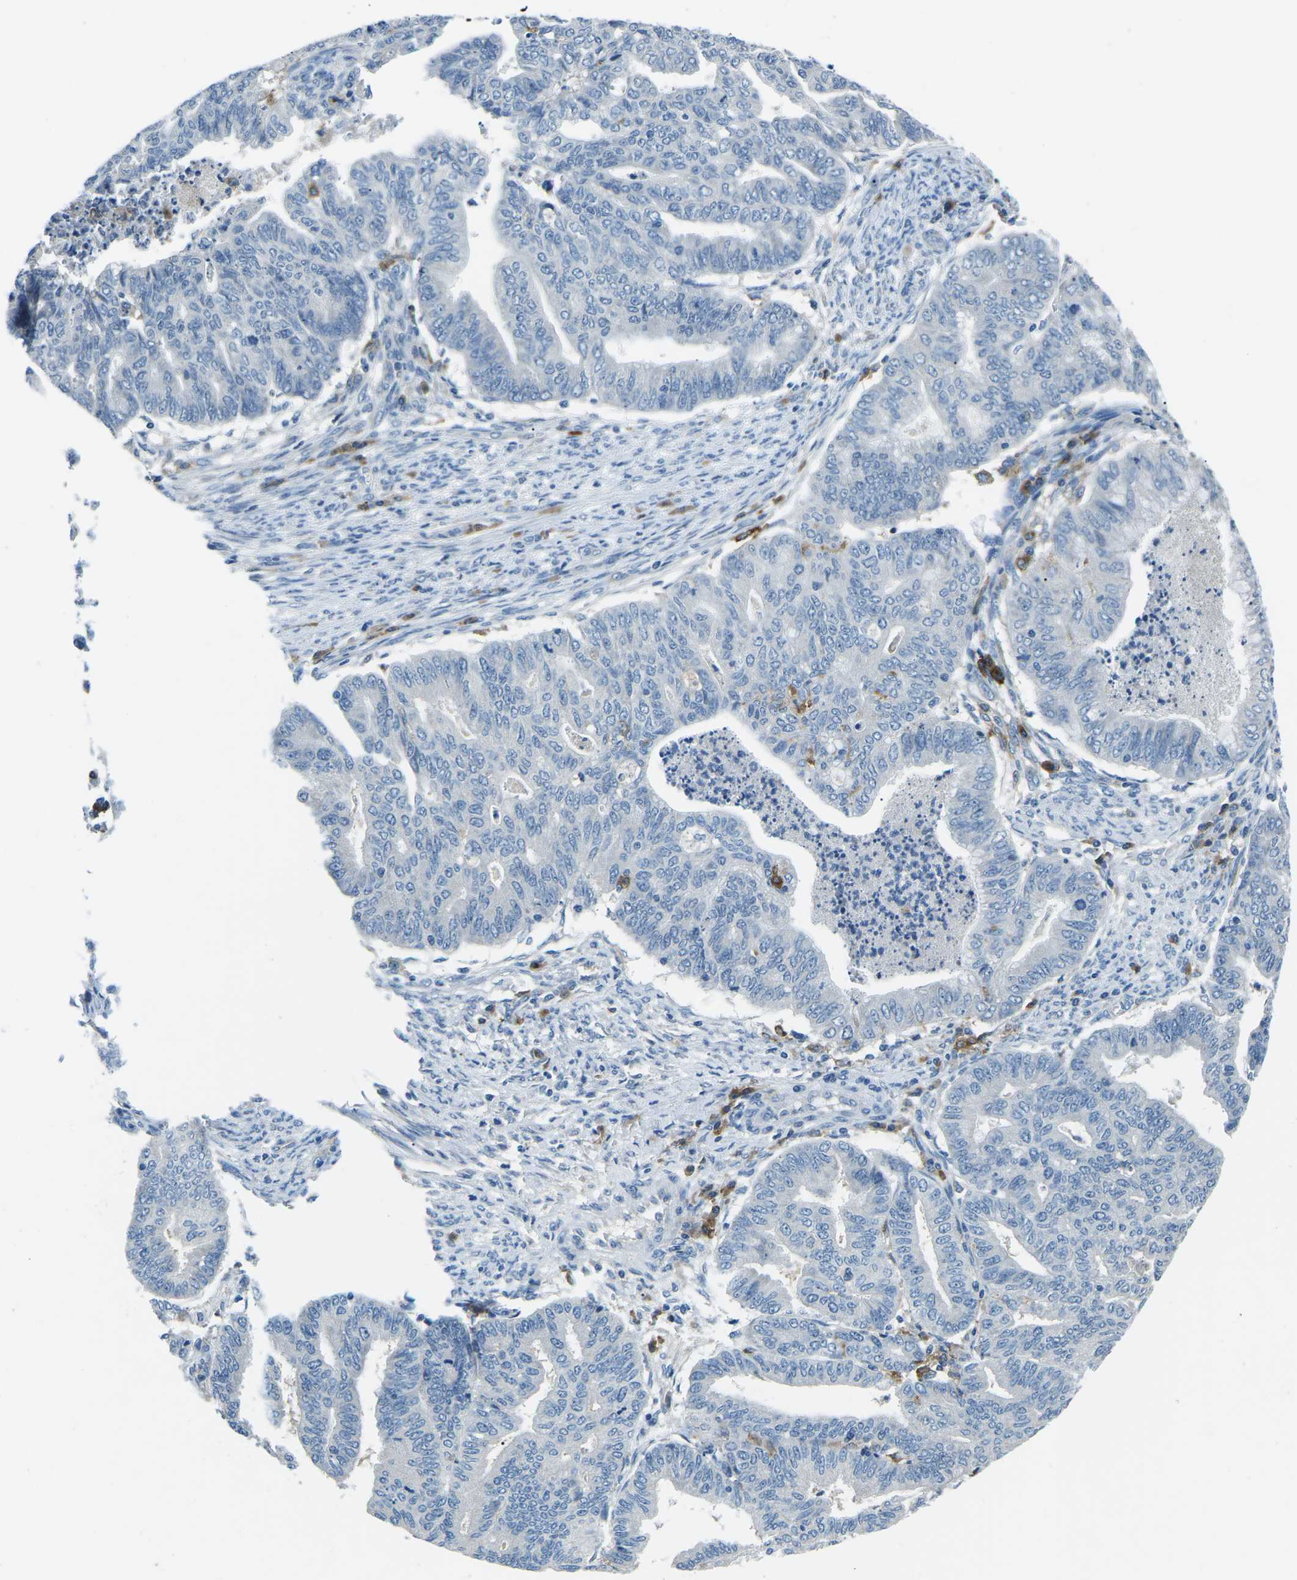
{"staining": {"intensity": "negative", "quantity": "none", "location": "none"}, "tissue": "endometrial cancer", "cell_type": "Tumor cells", "image_type": "cancer", "snomed": [{"axis": "morphology", "description": "Adenocarcinoma, NOS"}, {"axis": "topography", "description": "Endometrium"}], "caption": "An image of human endometrial cancer is negative for staining in tumor cells. (DAB (3,3'-diaminobenzidine) IHC visualized using brightfield microscopy, high magnification).", "gene": "CD1D", "patient": {"sex": "female", "age": 79}}